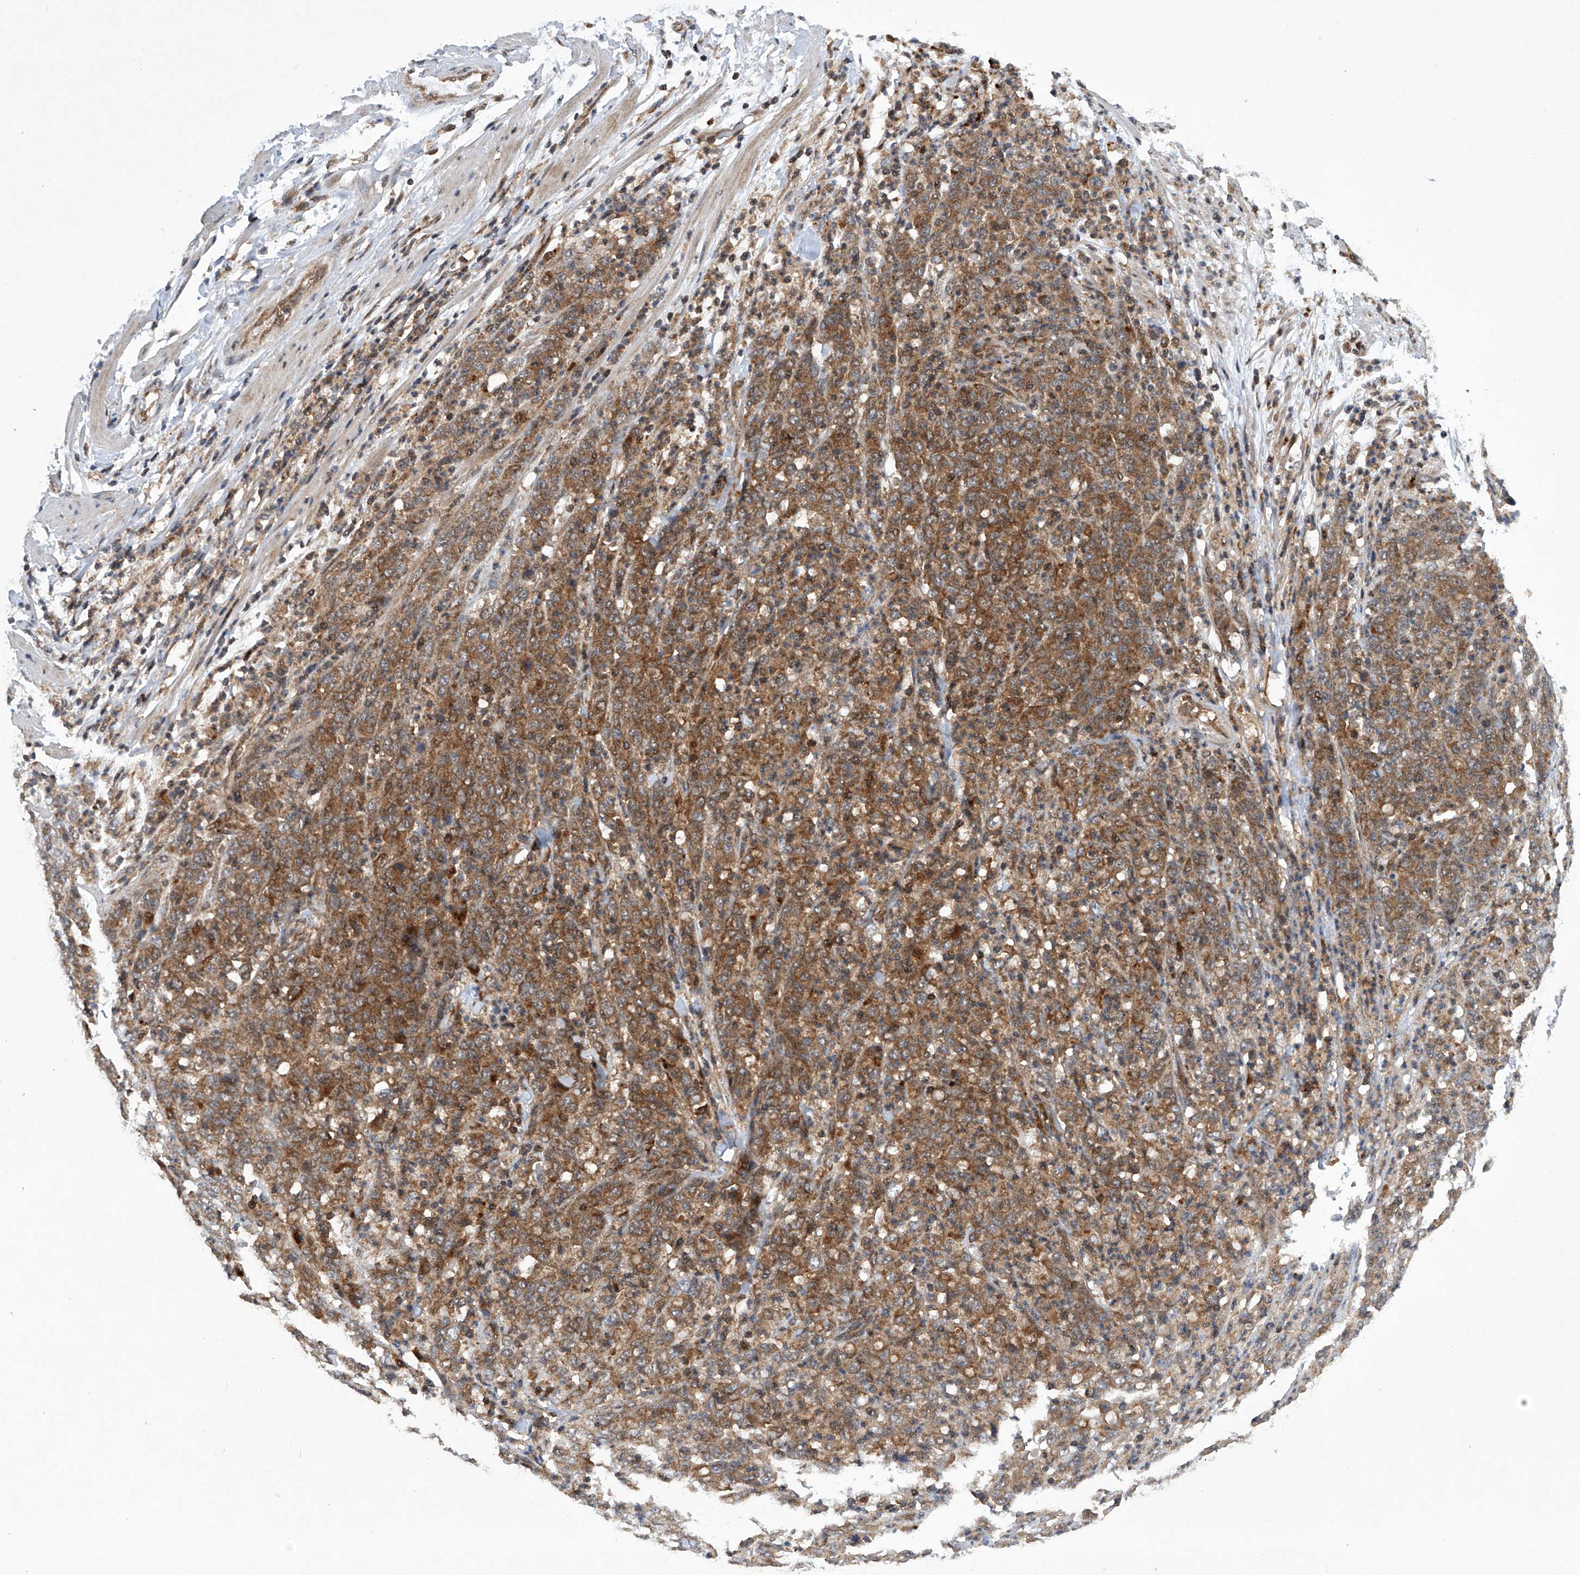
{"staining": {"intensity": "moderate", "quantity": ">75%", "location": "cytoplasmic/membranous"}, "tissue": "stomach cancer", "cell_type": "Tumor cells", "image_type": "cancer", "snomed": [{"axis": "morphology", "description": "Adenocarcinoma, NOS"}, {"axis": "topography", "description": "Stomach, lower"}], "caption": "Adenocarcinoma (stomach) stained with DAB immunohistochemistry exhibits medium levels of moderate cytoplasmic/membranous staining in about >75% of tumor cells. Nuclei are stained in blue.", "gene": "CISH", "patient": {"sex": "female", "age": 71}}